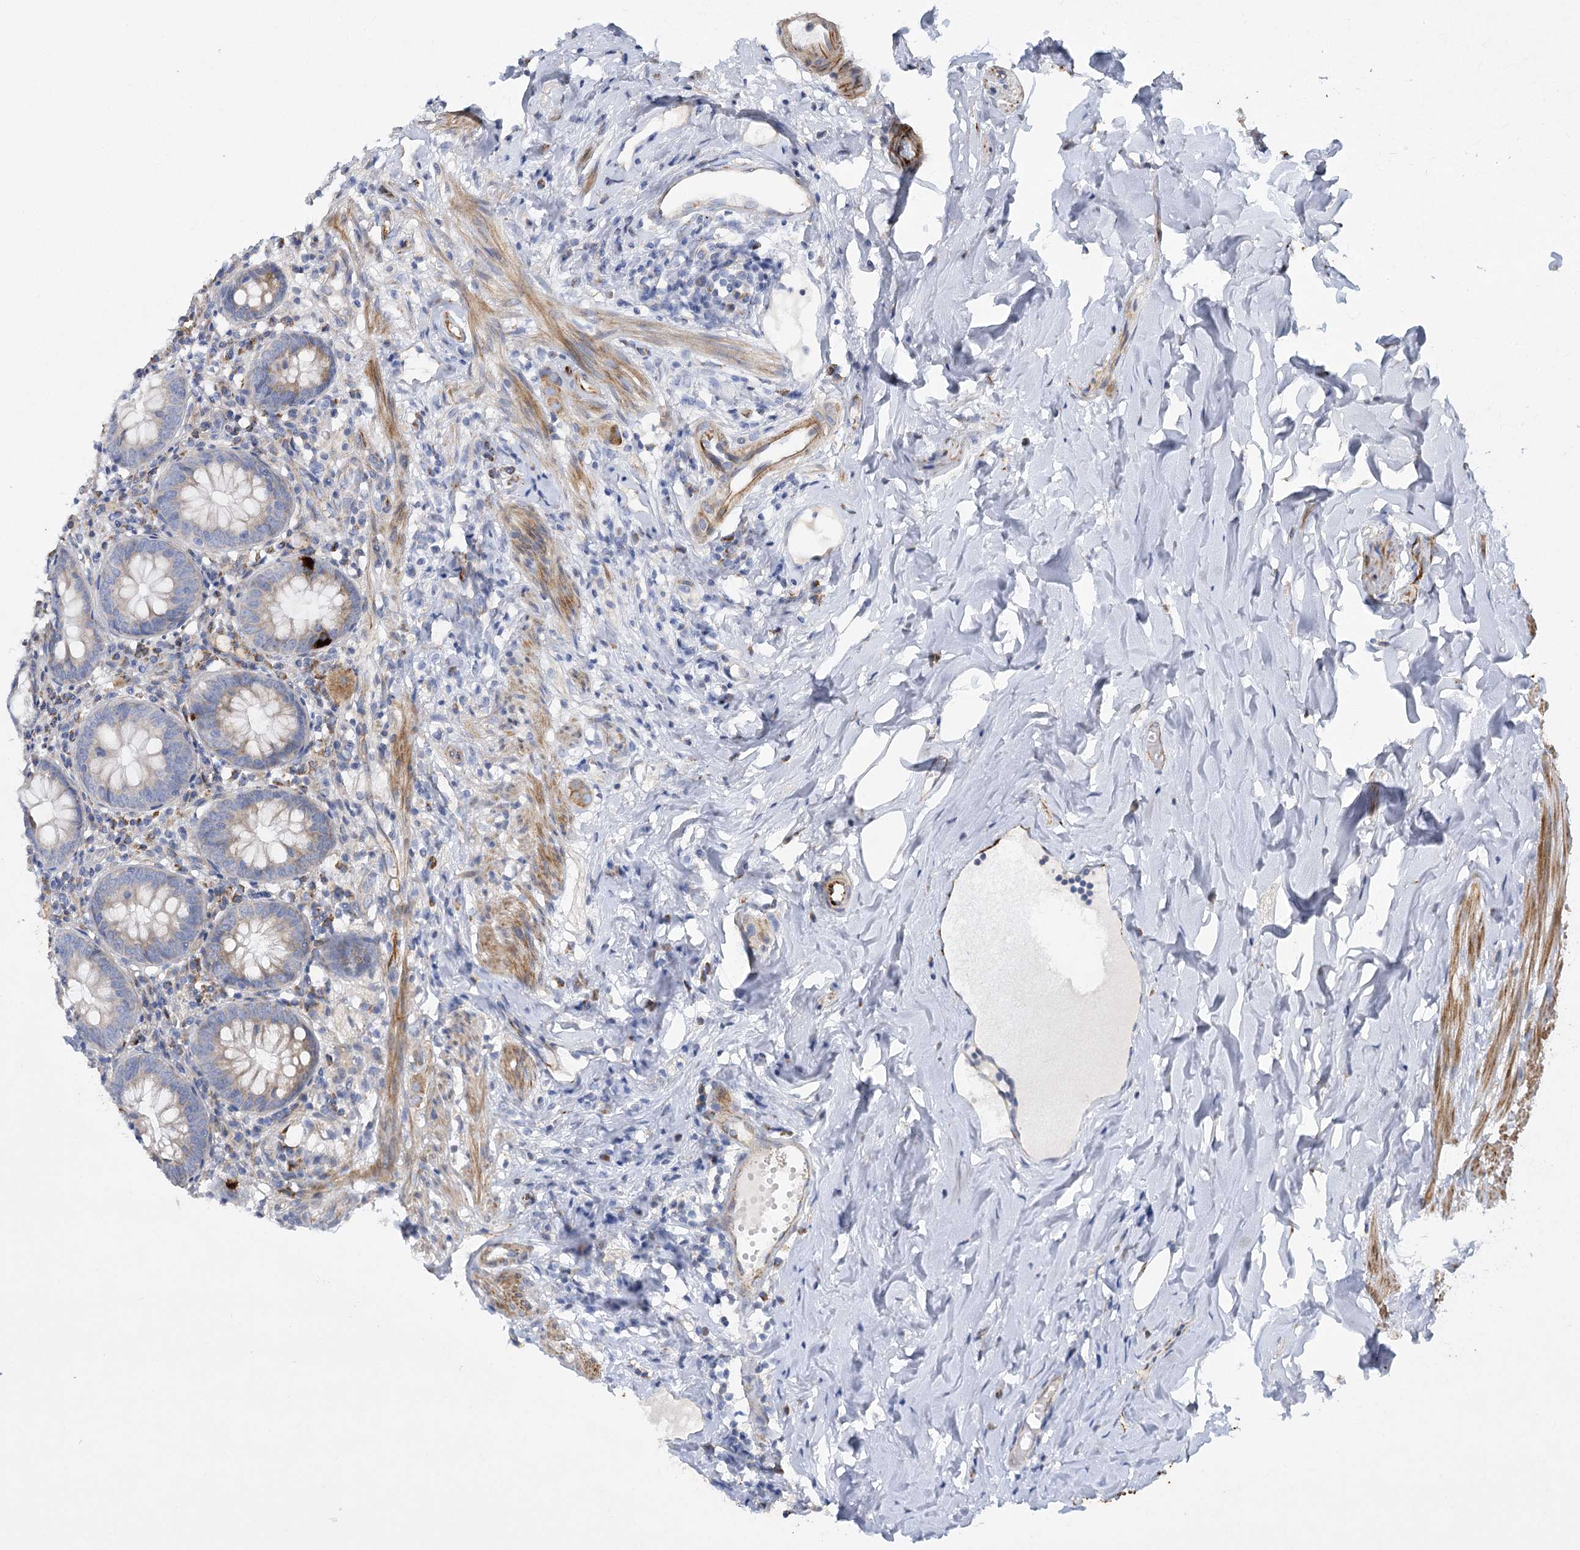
{"staining": {"intensity": "moderate", "quantity": "<25%", "location": "cytoplasmic/membranous"}, "tissue": "appendix", "cell_type": "Glandular cells", "image_type": "normal", "snomed": [{"axis": "morphology", "description": "Normal tissue, NOS"}, {"axis": "topography", "description": "Appendix"}], "caption": "Immunohistochemistry (IHC) histopathology image of normal appendix stained for a protein (brown), which displays low levels of moderate cytoplasmic/membranous staining in approximately <25% of glandular cells.", "gene": "DHTKD1", "patient": {"sex": "female", "age": 54}}